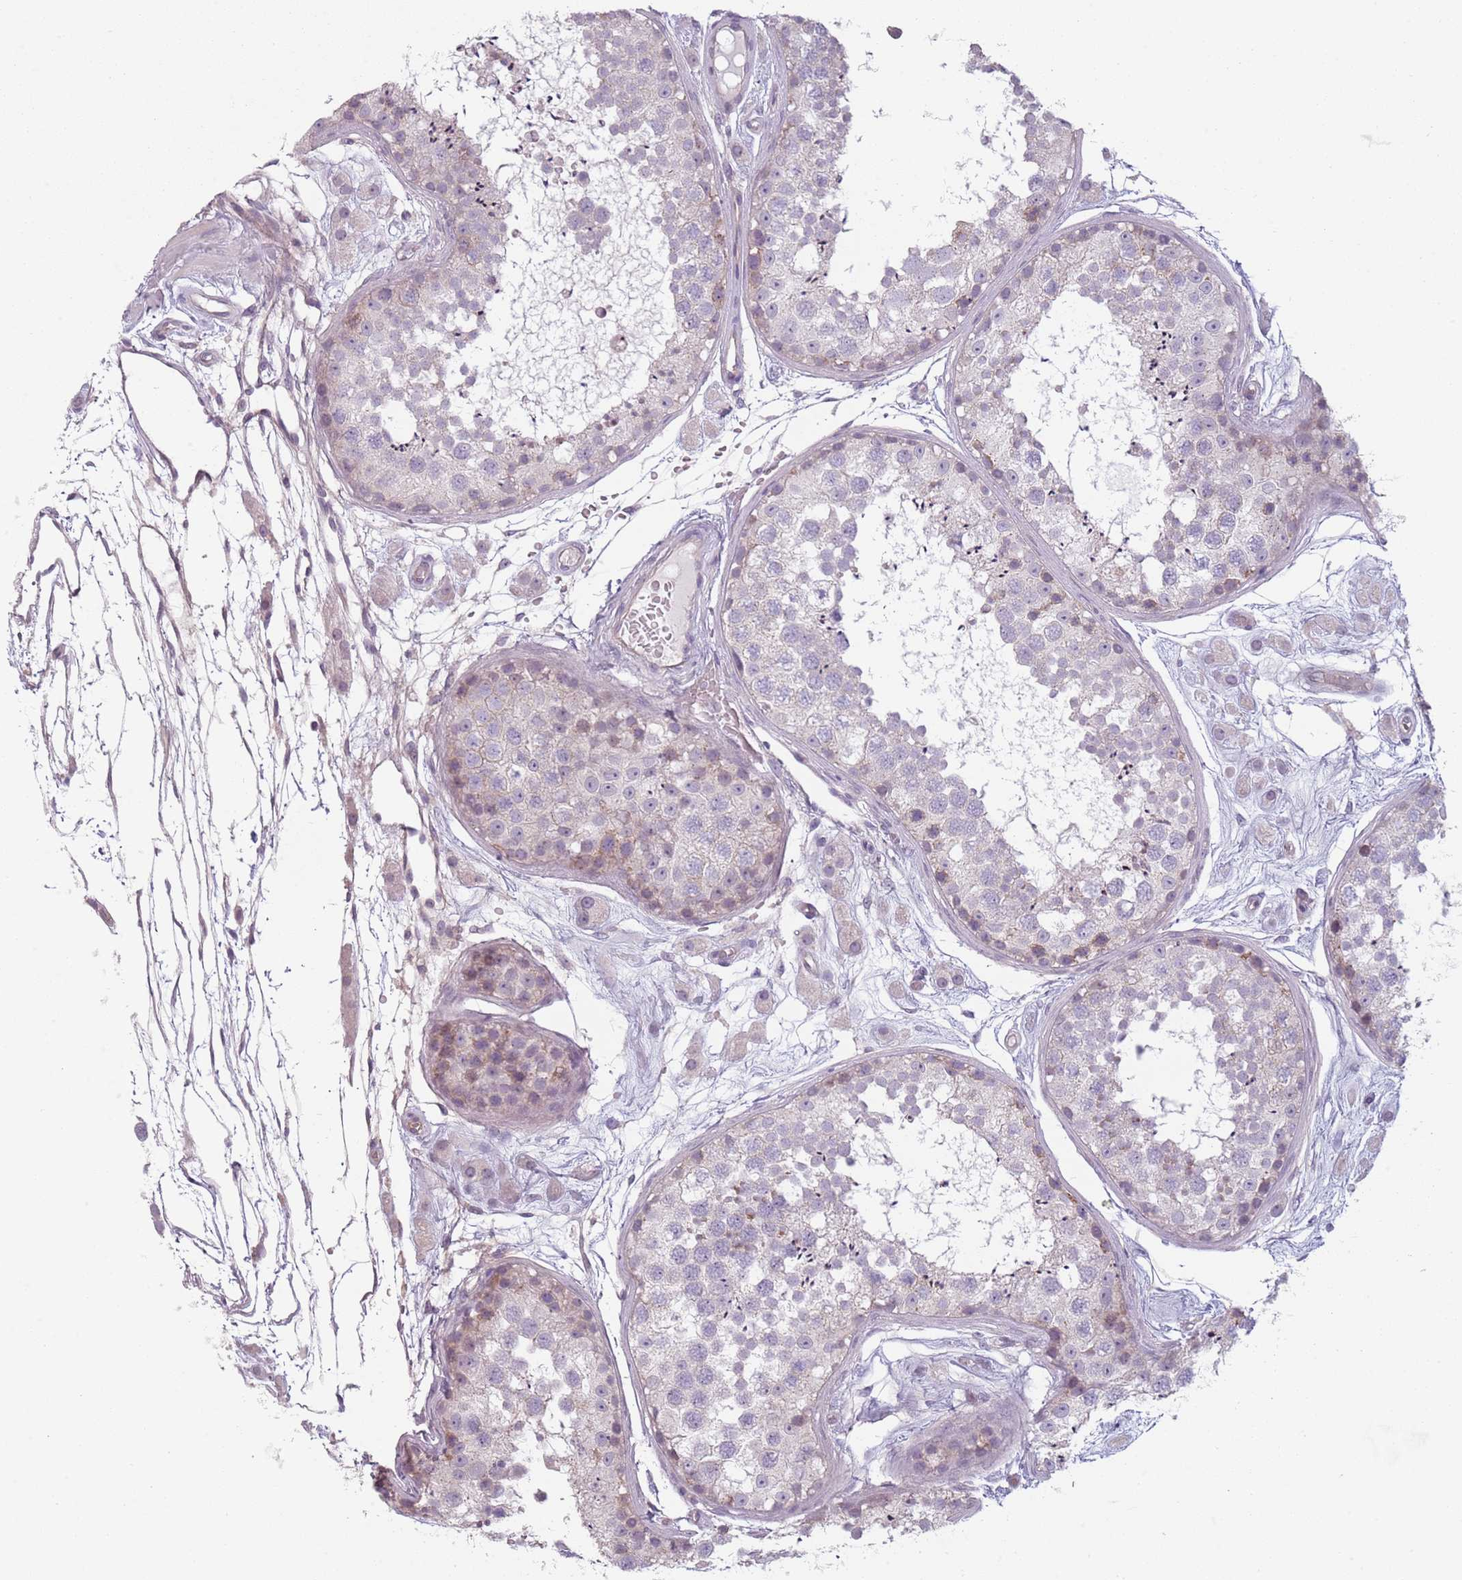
{"staining": {"intensity": "weak", "quantity": "<25%", "location": "cytoplasmic/membranous"}, "tissue": "testis", "cell_type": "Cells in seminiferous ducts", "image_type": "normal", "snomed": [{"axis": "morphology", "description": "Normal tissue, NOS"}, {"axis": "topography", "description": "Testis"}], "caption": "High magnification brightfield microscopy of normal testis stained with DAB (brown) and counterstained with hematoxylin (blue): cells in seminiferous ducts show no significant expression.", "gene": "TLCD2", "patient": {"sex": "male", "age": 25}}